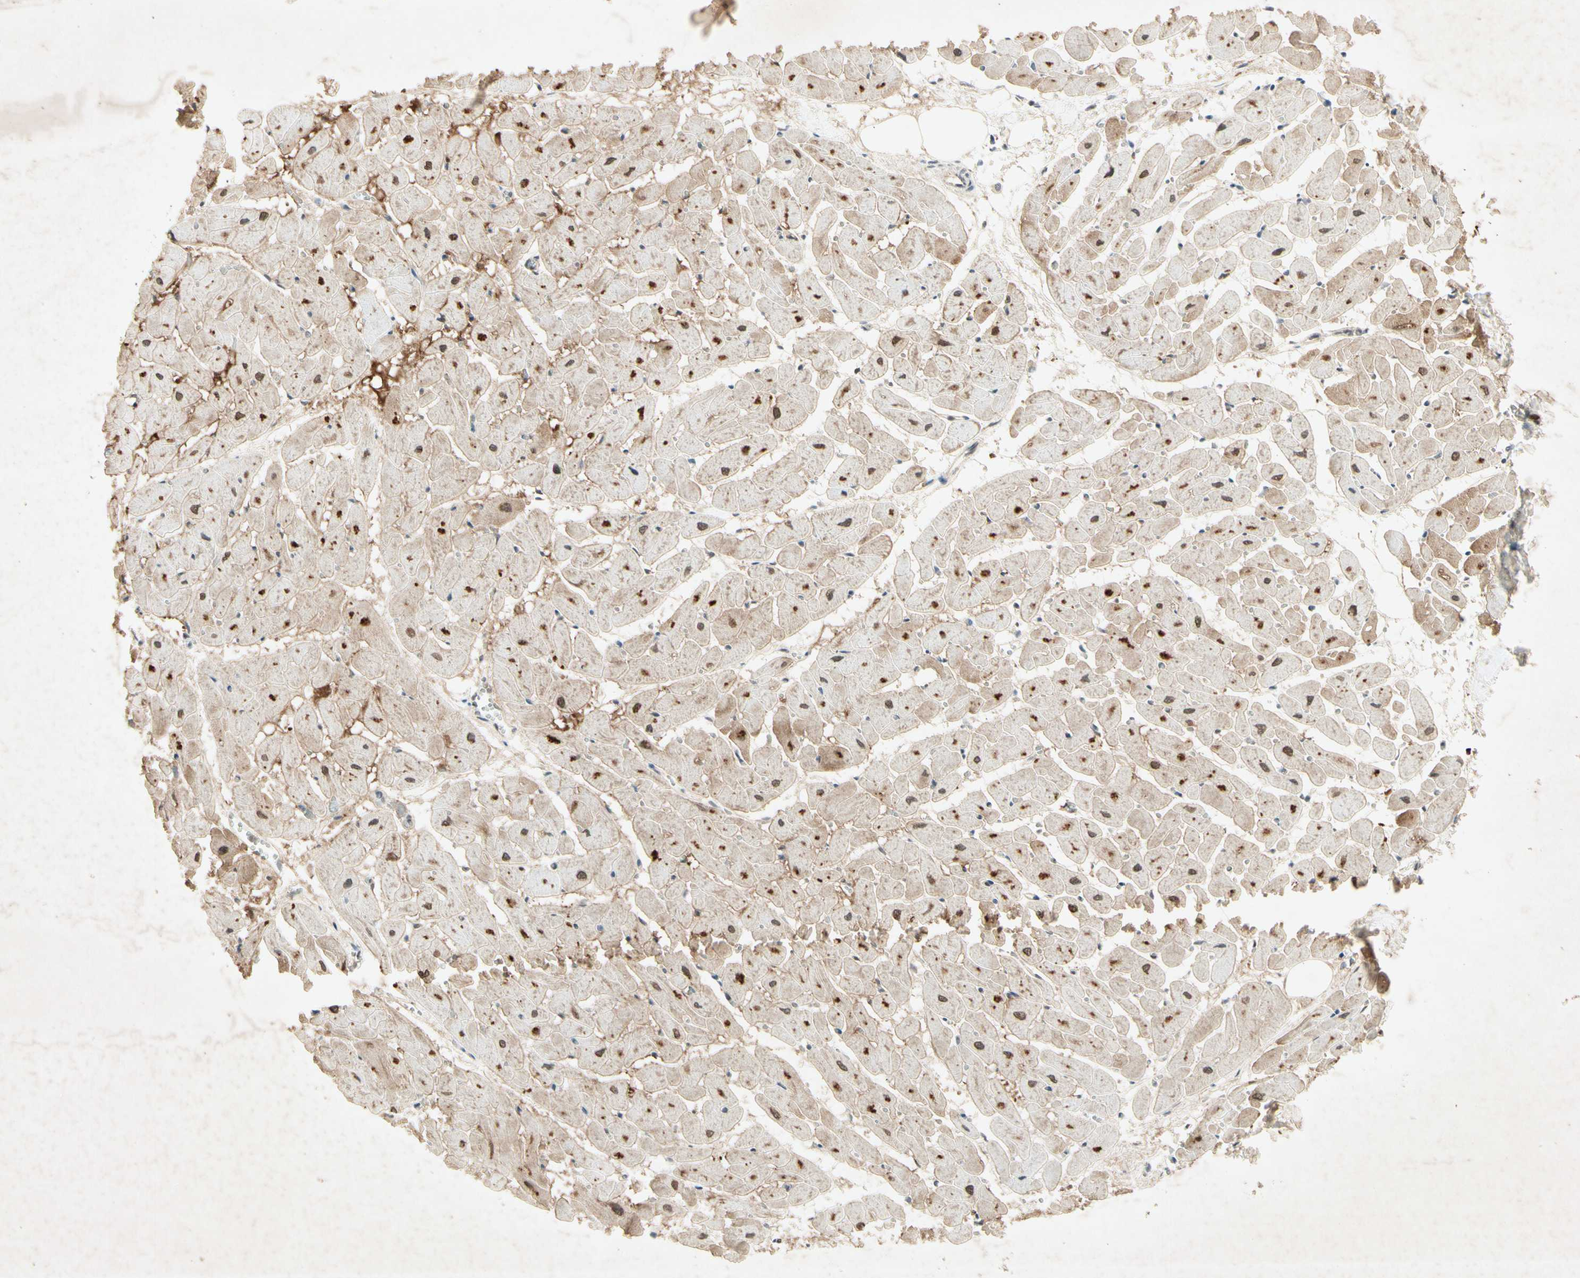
{"staining": {"intensity": "strong", "quantity": "25%-75%", "location": "cytoplasmic/membranous,nuclear"}, "tissue": "heart muscle", "cell_type": "Cardiomyocytes", "image_type": "normal", "snomed": [{"axis": "morphology", "description": "Normal tissue, NOS"}, {"axis": "topography", "description": "Heart"}], "caption": "An immunohistochemistry (IHC) histopathology image of benign tissue is shown. Protein staining in brown labels strong cytoplasmic/membranous,nuclear positivity in heart muscle within cardiomyocytes. (Brightfield microscopy of DAB IHC at high magnification).", "gene": "RNF43", "patient": {"sex": "female", "age": 19}}